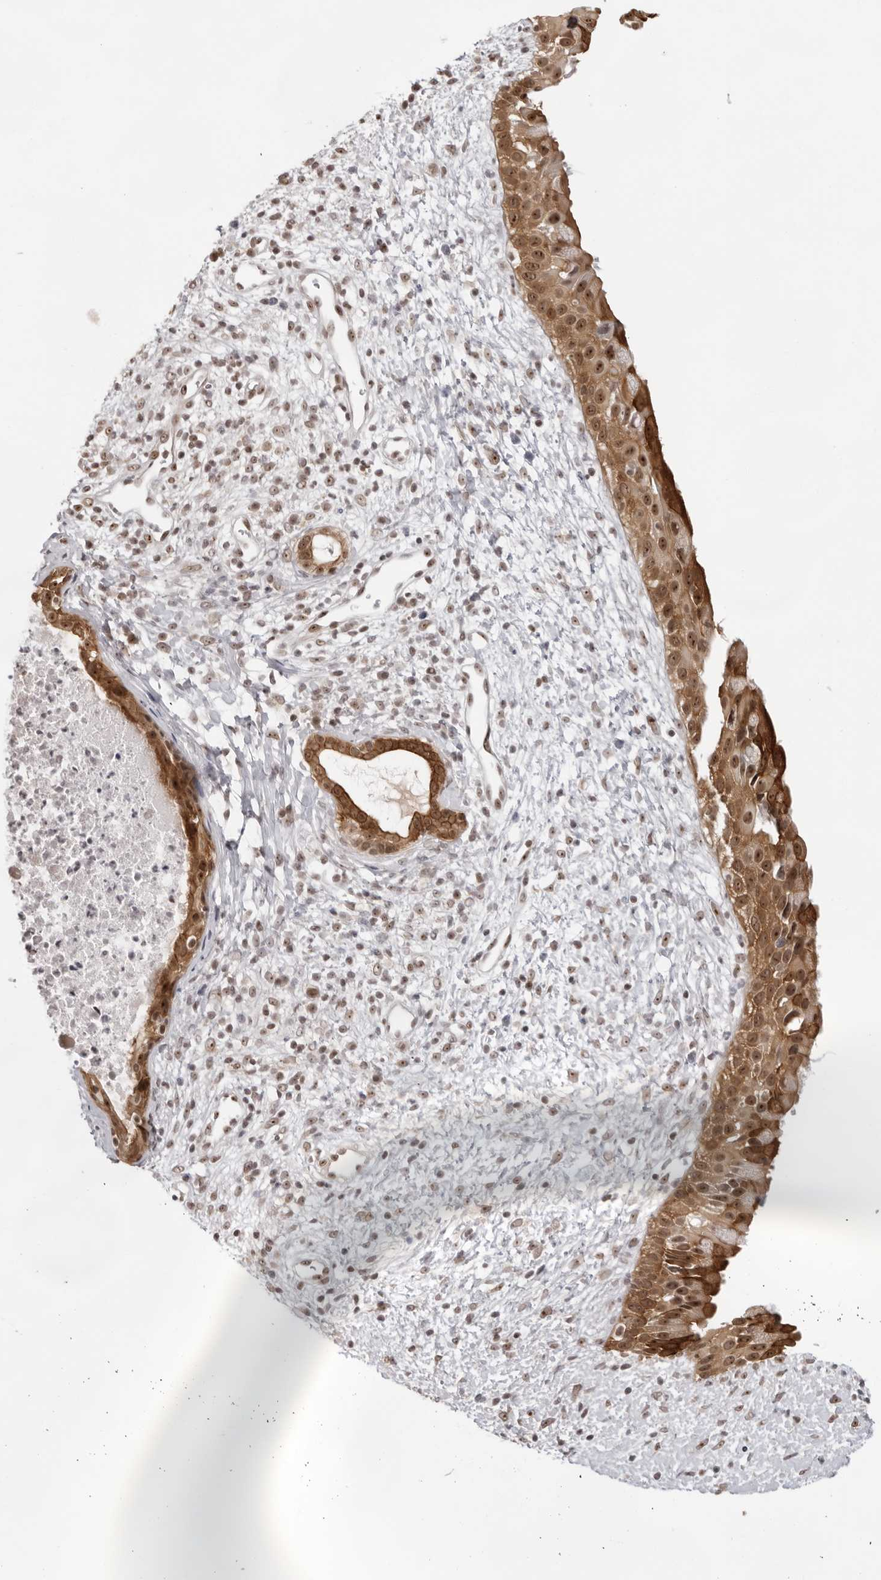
{"staining": {"intensity": "strong", "quantity": ">75%", "location": "cytoplasmic/membranous,nuclear"}, "tissue": "nasopharynx", "cell_type": "Respiratory epithelial cells", "image_type": "normal", "snomed": [{"axis": "morphology", "description": "Normal tissue, NOS"}, {"axis": "topography", "description": "Nasopharynx"}], "caption": "A brown stain highlights strong cytoplasmic/membranous,nuclear positivity of a protein in respiratory epithelial cells of benign human nasopharynx.", "gene": "EXOSC10", "patient": {"sex": "male", "age": 22}}